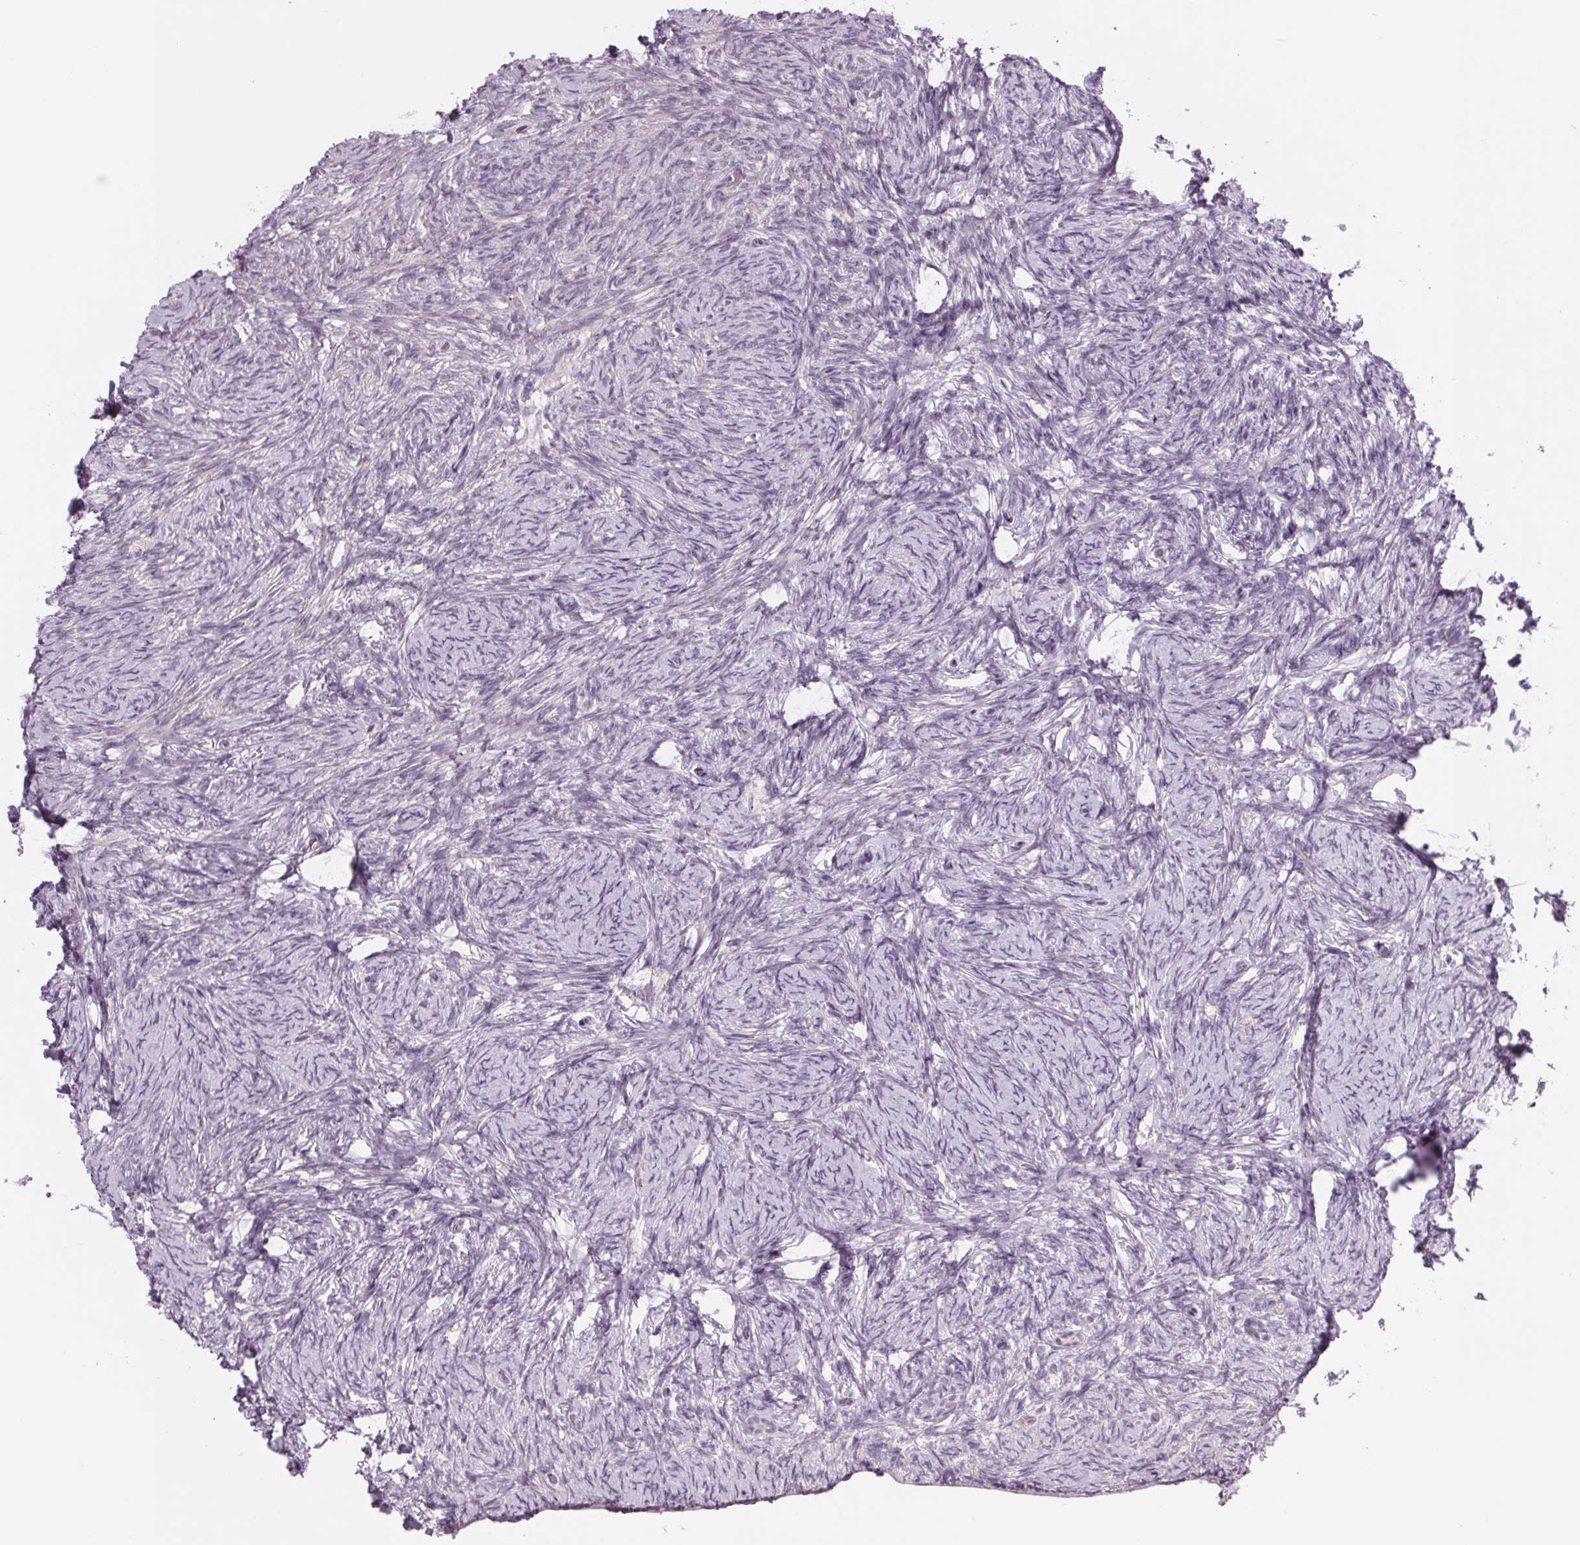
{"staining": {"intensity": "negative", "quantity": "none", "location": "none"}, "tissue": "ovary", "cell_type": "Follicle cells", "image_type": "normal", "snomed": [{"axis": "morphology", "description": "Normal tissue, NOS"}, {"axis": "topography", "description": "Ovary"}], "caption": "A high-resolution photomicrograph shows immunohistochemistry (IHC) staining of unremarkable ovary, which reveals no significant expression in follicle cells. The staining was performed using DAB to visualize the protein expression in brown, while the nuclei were stained in blue with hematoxylin (Magnification: 20x).", "gene": "SAMD5", "patient": {"sex": "female", "age": 34}}